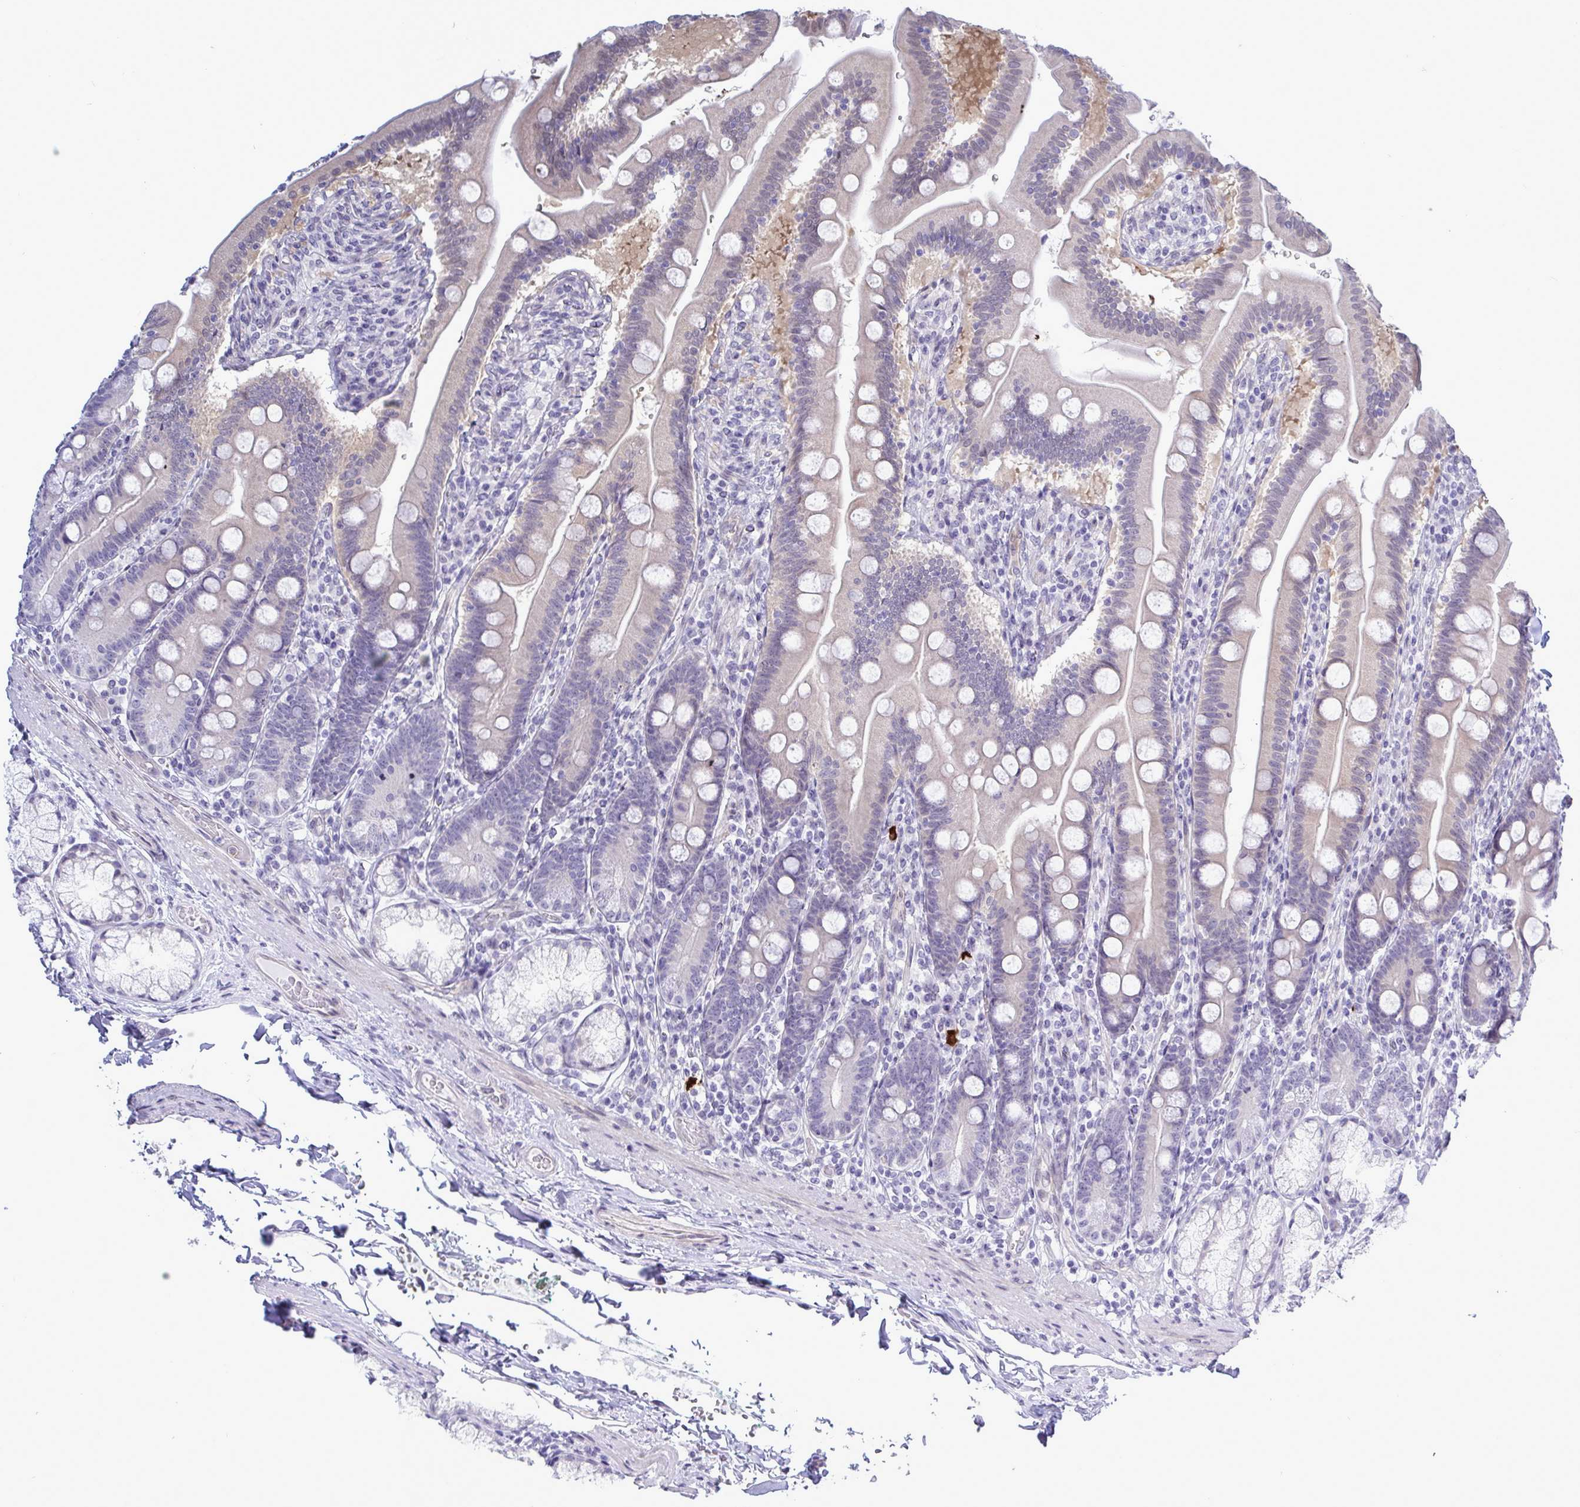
{"staining": {"intensity": "weak", "quantity": "25%-75%", "location": "cytoplasmic/membranous"}, "tissue": "duodenum", "cell_type": "Glandular cells", "image_type": "normal", "snomed": [{"axis": "morphology", "description": "Normal tissue, NOS"}, {"axis": "topography", "description": "Duodenum"}], "caption": "Protein staining by IHC shows weak cytoplasmic/membranous positivity in approximately 25%-75% of glandular cells in normal duodenum. The staining was performed using DAB (3,3'-diaminobenzidine) to visualize the protein expression in brown, while the nuclei were stained in blue with hematoxylin (Magnification: 20x).", "gene": "MFSD4A", "patient": {"sex": "female", "age": 67}}